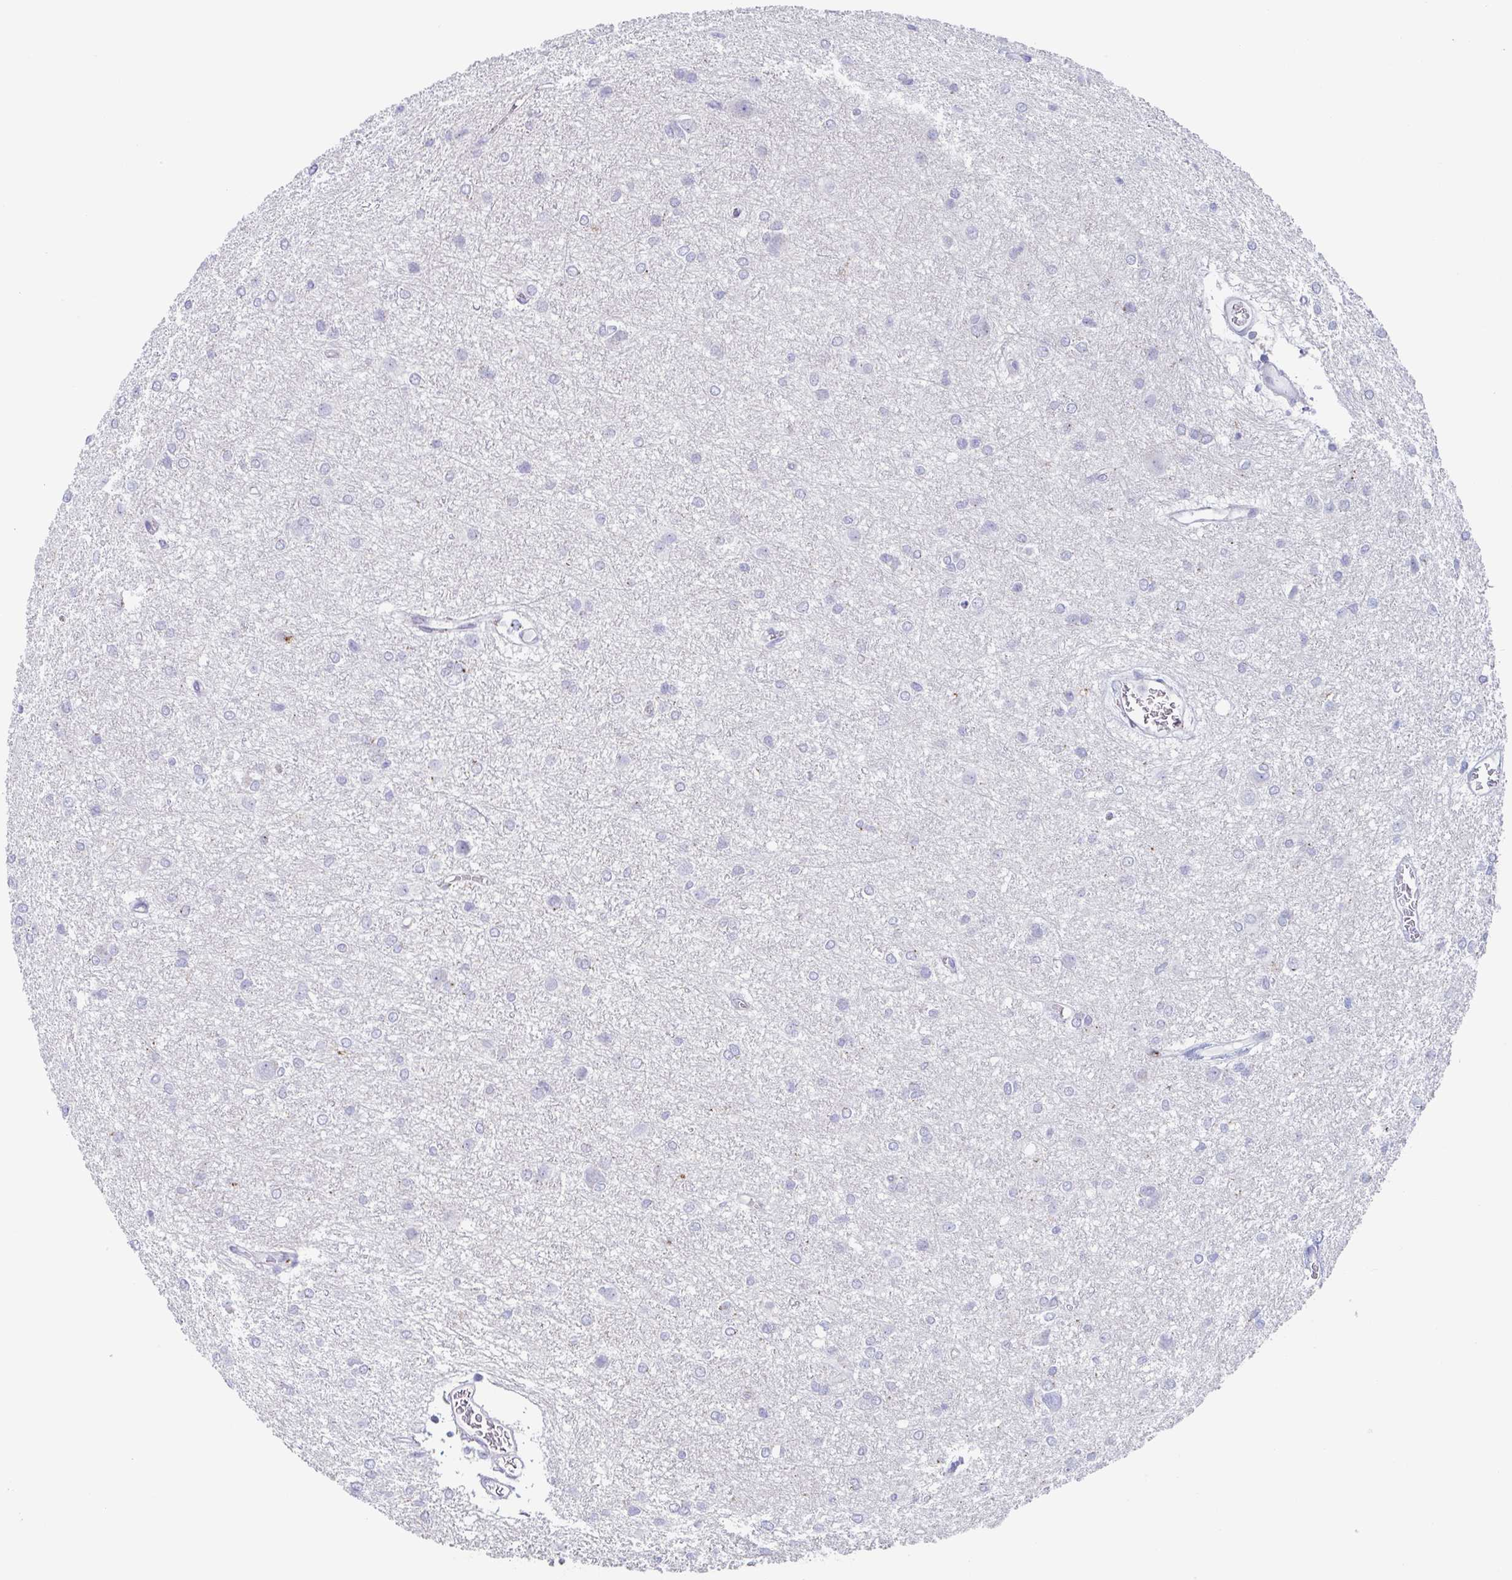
{"staining": {"intensity": "negative", "quantity": "none", "location": "none"}, "tissue": "glioma", "cell_type": "Tumor cells", "image_type": "cancer", "snomed": [{"axis": "morphology", "description": "Glioma, malignant, High grade"}, {"axis": "topography", "description": "Brain"}], "caption": "This micrograph is of high-grade glioma (malignant) stained with IHC to label a protein in brown with the nuclei are counter-stained blue. There is no positivity in tumor cells.", "gene": "CHMP5", "patient": {"sex": "female", "age": 50}}